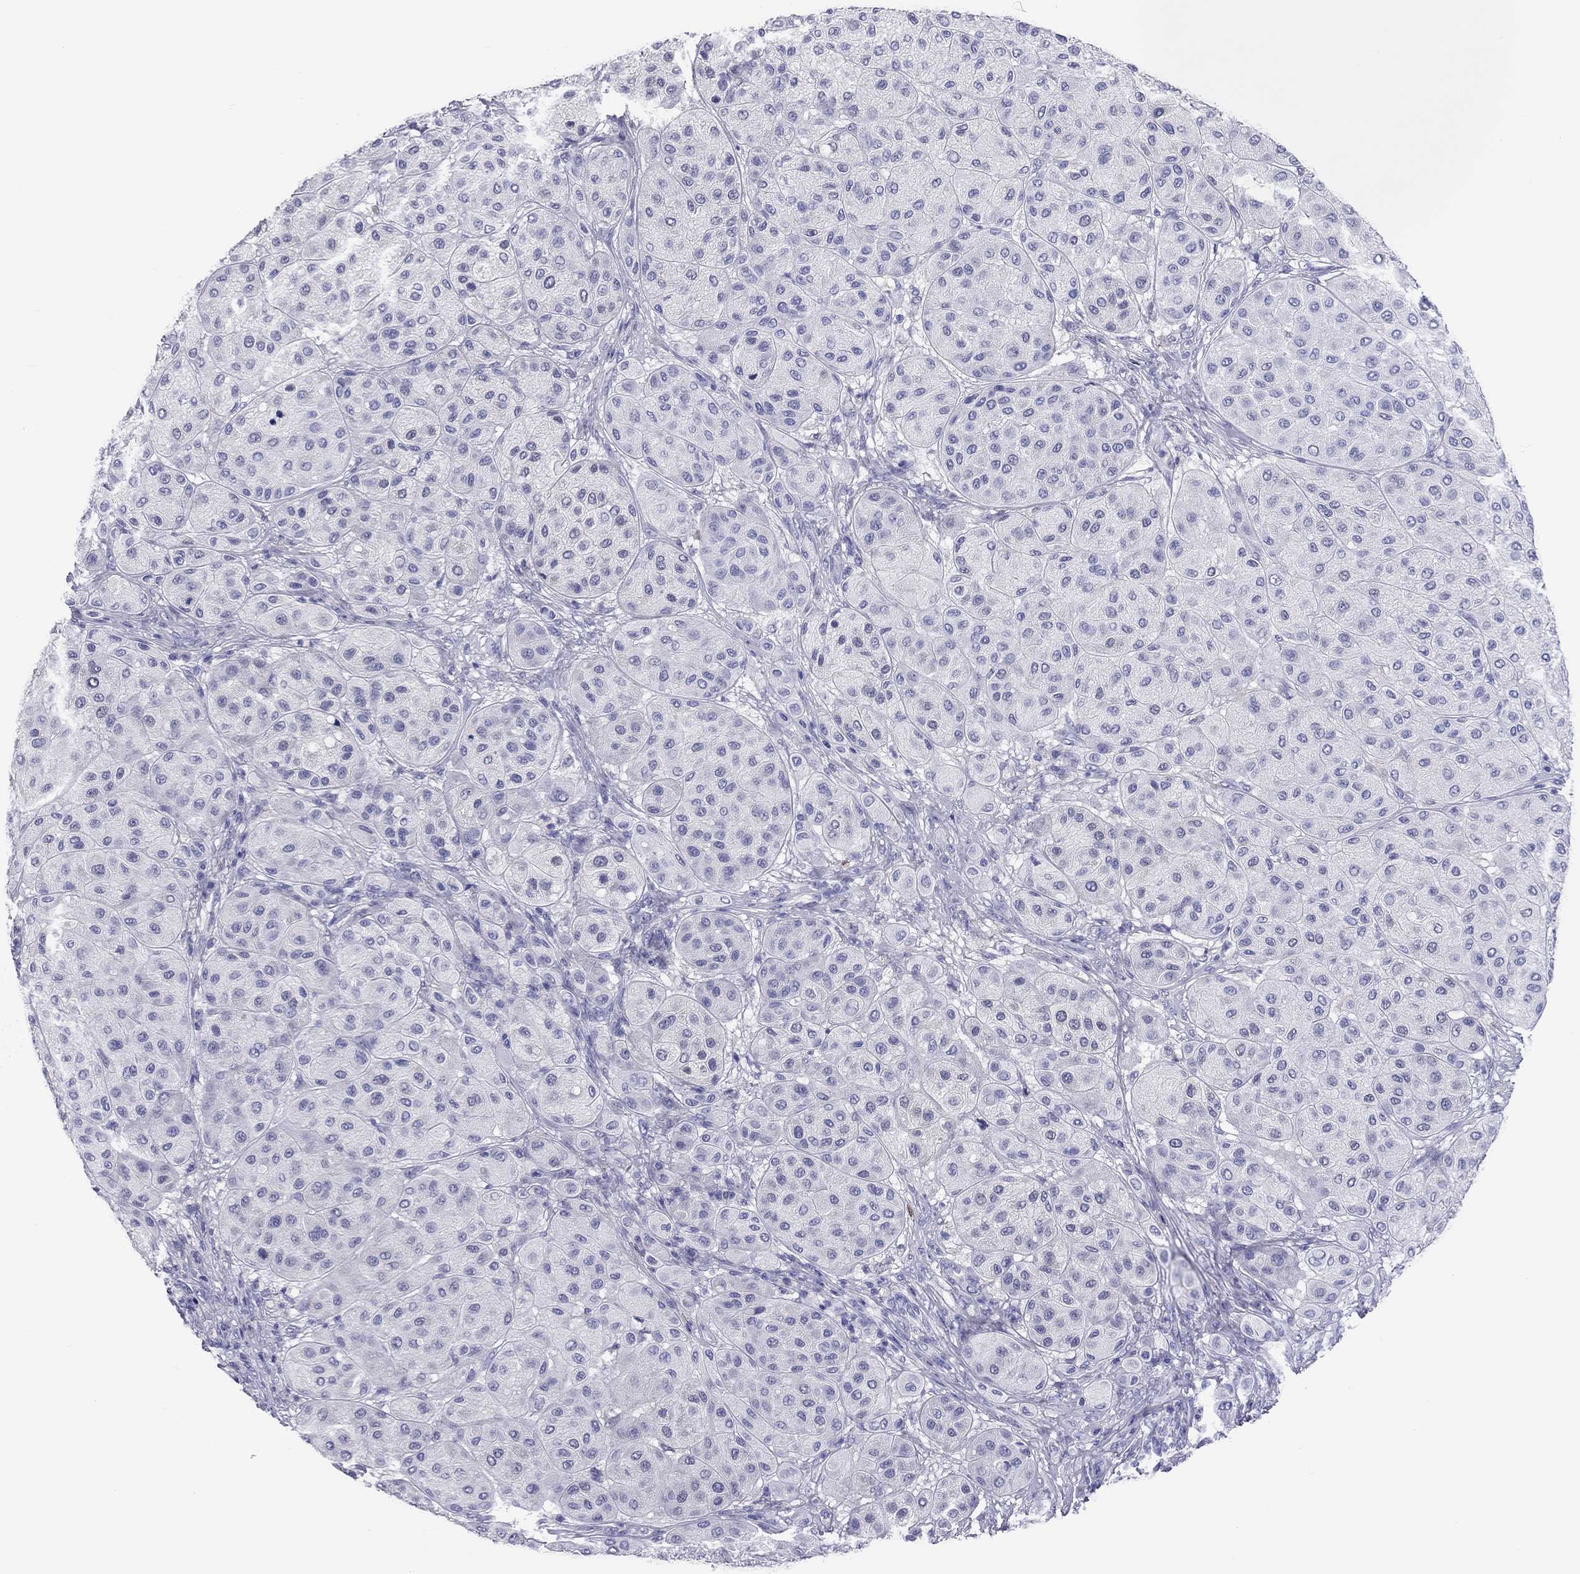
{"staining": {"intensity": "negative", "quantity": "none", "location": "none"}, "tissue": "melanoma", "cell_type": "Tumor cells", "image_type": "cancer", "snomed": [{"axis": "morphology", "description": "Malignant melanoma, Metastatic site"}, {"axis": "topography", "description": "Smooth muscle"}], "caption": "Protein analysis of malignant melanoma (metastatic site) reveals no significant expression in tumor cells.", "gene": "ADORA2A", "patient": {"sex": "male", "age": 41}}